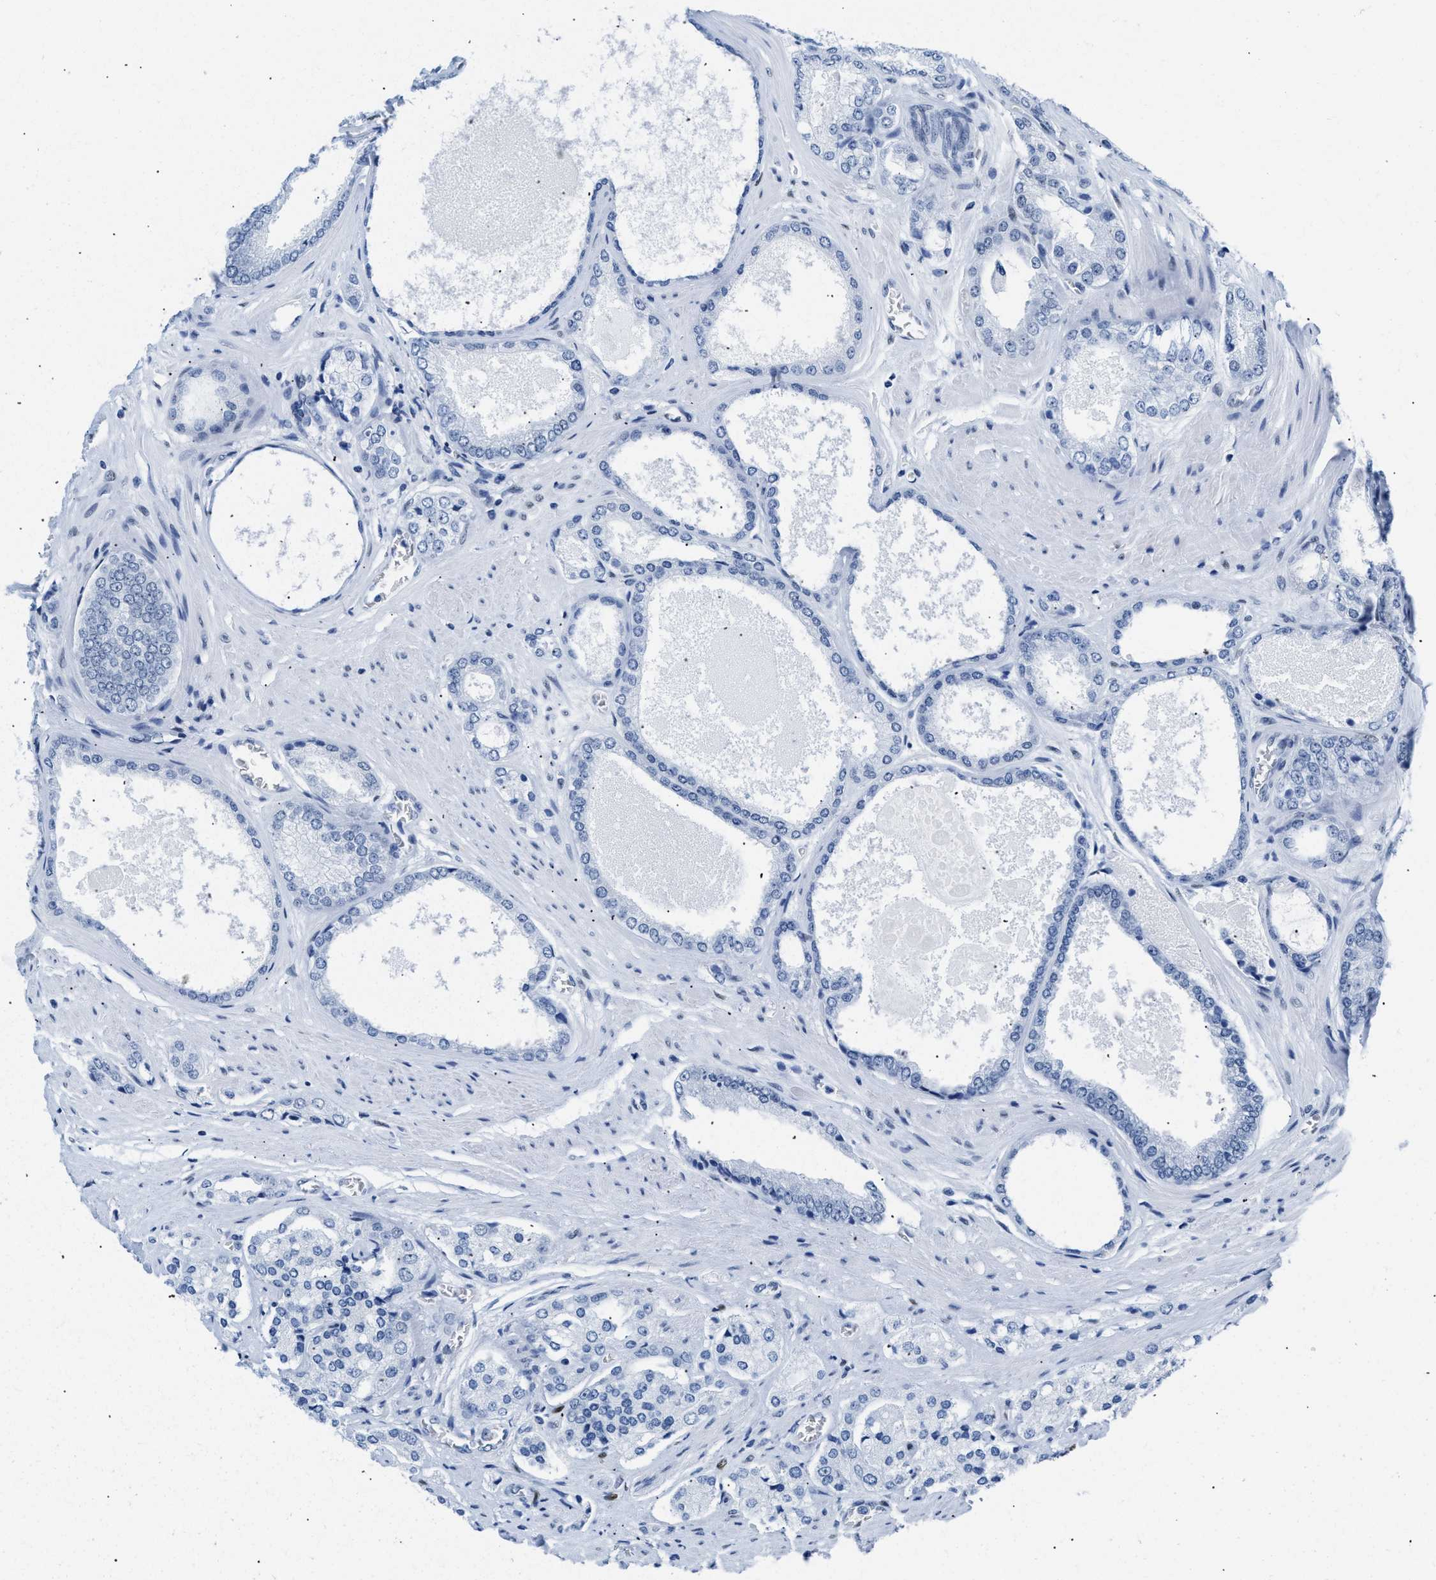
{"staining": {"intensity": "negative", "quantity": "none", "location": "none"}, "tissue": "prostate cancer", "cell_type": "Tumor cells", "image_type": "cancer", "snomed": [{"axis": "morphology", "description": "Adenocarcinoma, High grade"}, {"axis": "topography", "description": "Prostate"}], "caption": "Tumor cells show no significant positivity in prostate cancer.", "gene": "CTBP1", "patient": {"sex": "male", "age": 65}}